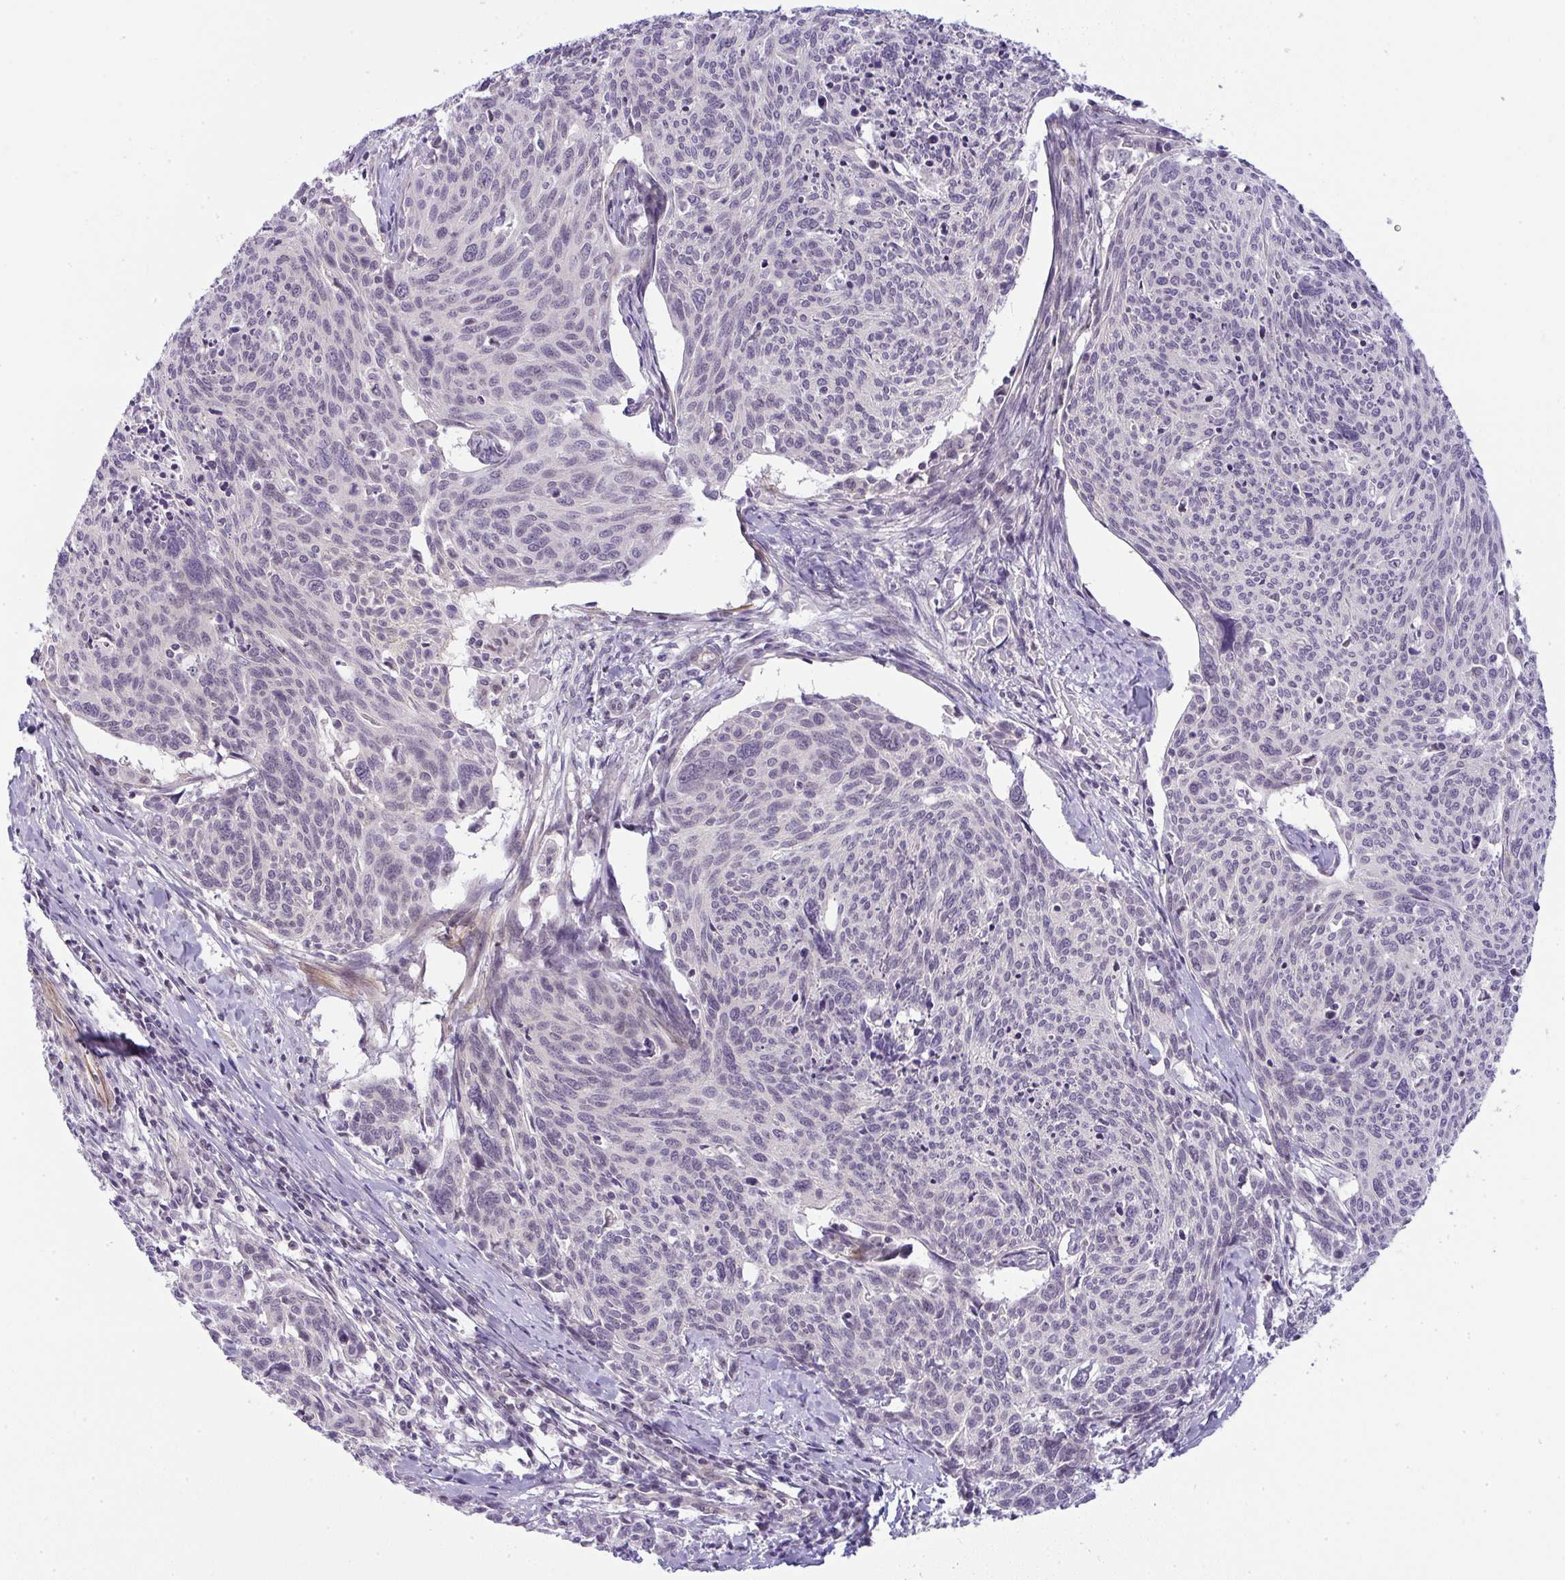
{"staining": {"intensity": "negative", "quantity": "none", "location": "none"}, "tissue": "cervical cancer", "cell_type": "Tumor cells", "image_type": "cancer", "snomed": [{"axis": "morphology", "description": "Squamous cell carcinoma, NOS"}, {"axis": "topography", "description": "Cervix"}], "caption": "This is an immunohistochemistry (IHC) photomicrograph of squamous cell carcinoma (cervical). There is no staining in tumor cells.", "gene": "DZIP1", "patient": {"sex": "female", "age": 49}}